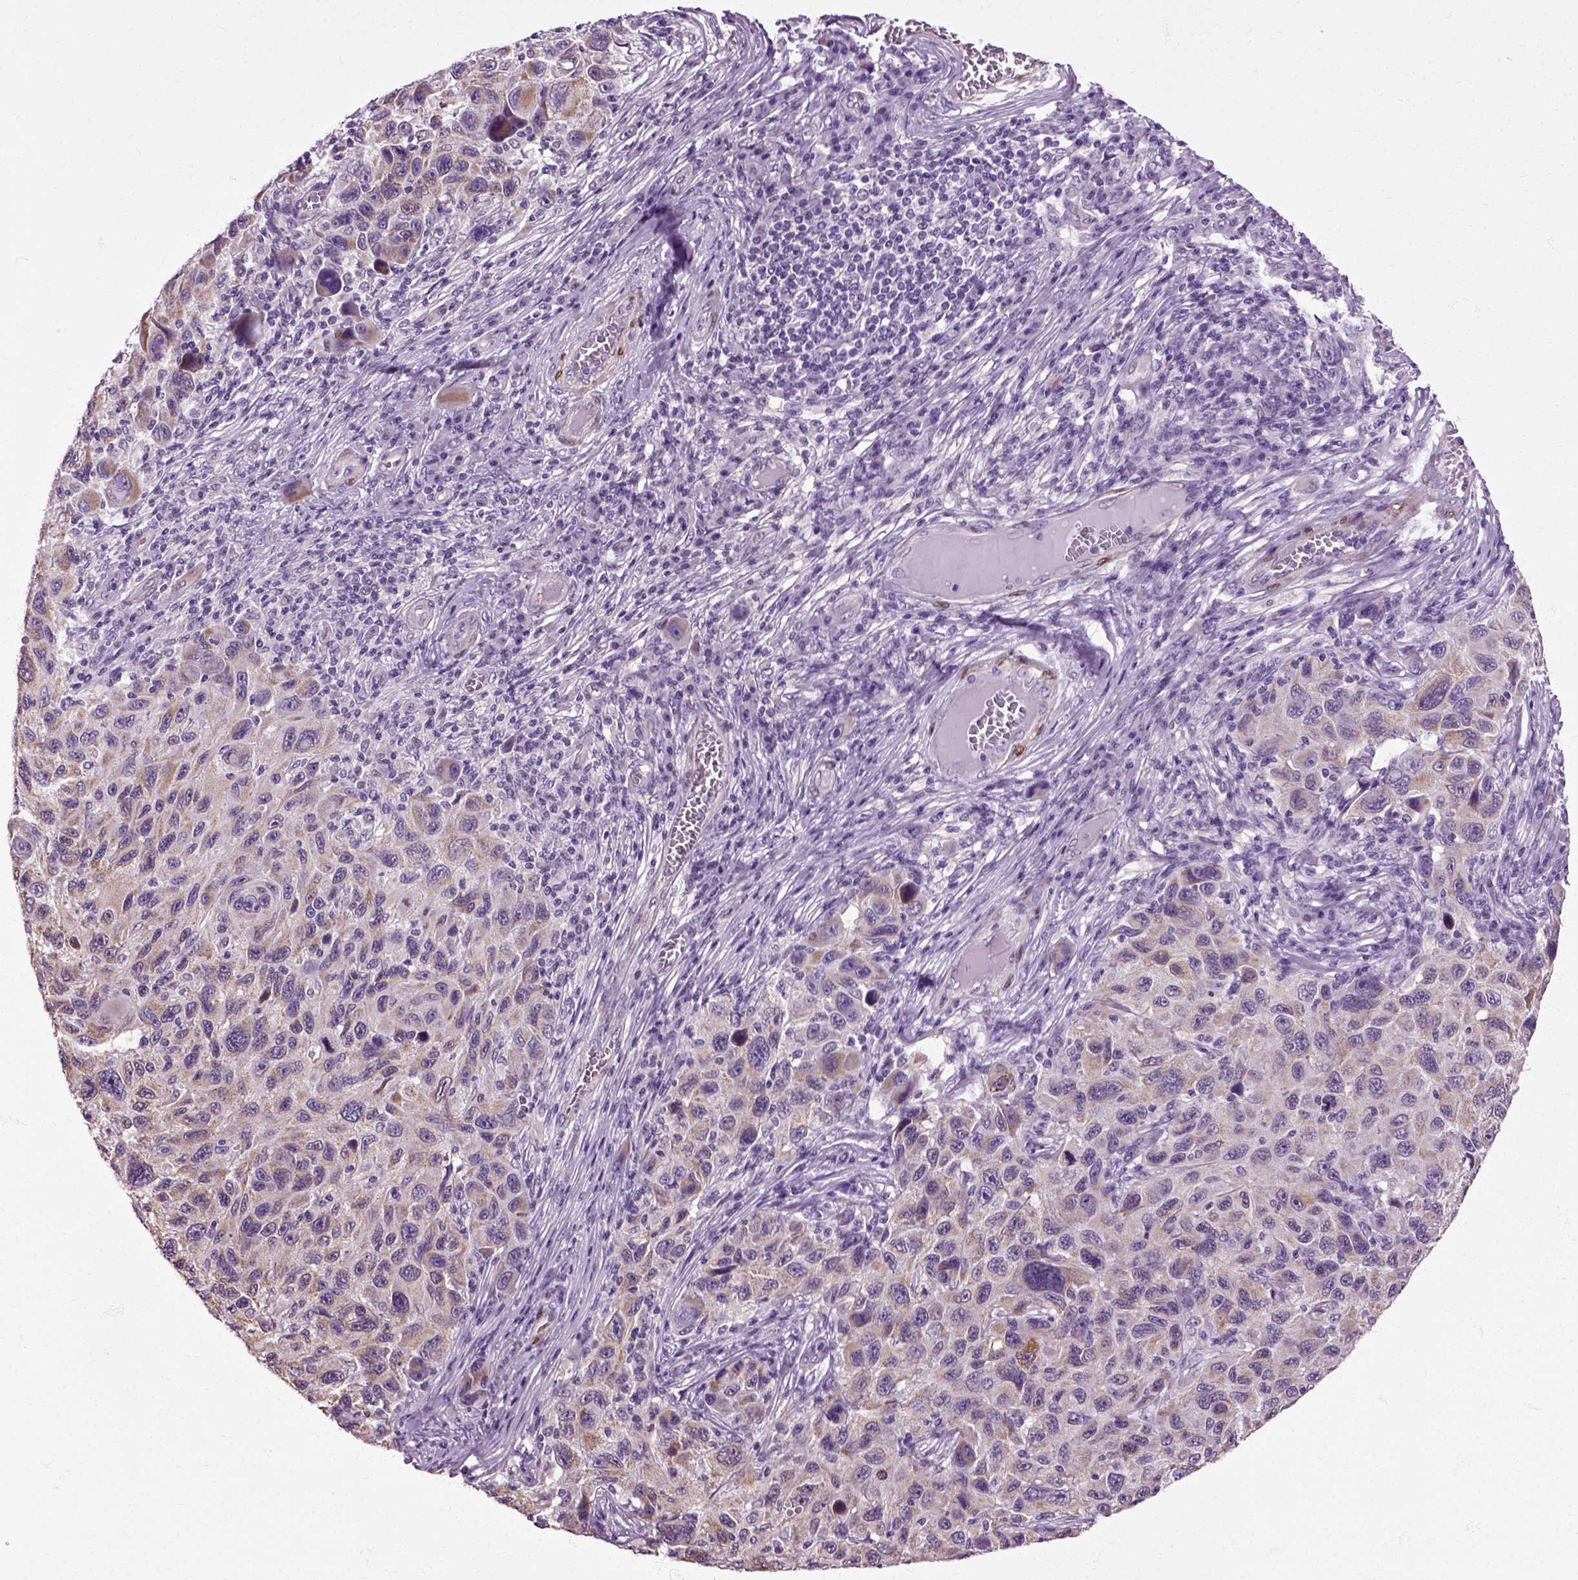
{"staining": {"intensity": "moderate", "quantity": "<25%", "location": "cytoplasmic/membranous"}, "tissue": "melanoma", "cell_type": "Tumor cells", "image_type": "cancer", "snomed": [{"axis": "morphology", "description": "Malignant melanoma, NOS"}, {"axis": "topography", "description": "Skin"}], "caption": "Protein expression analysis of human malignant melanoma reveals moderate cytoplasmic/membranous expression in about <25% of tumor cells.", "gene": "HSPA2", "patient": {"sex": "male", "age": 53}}